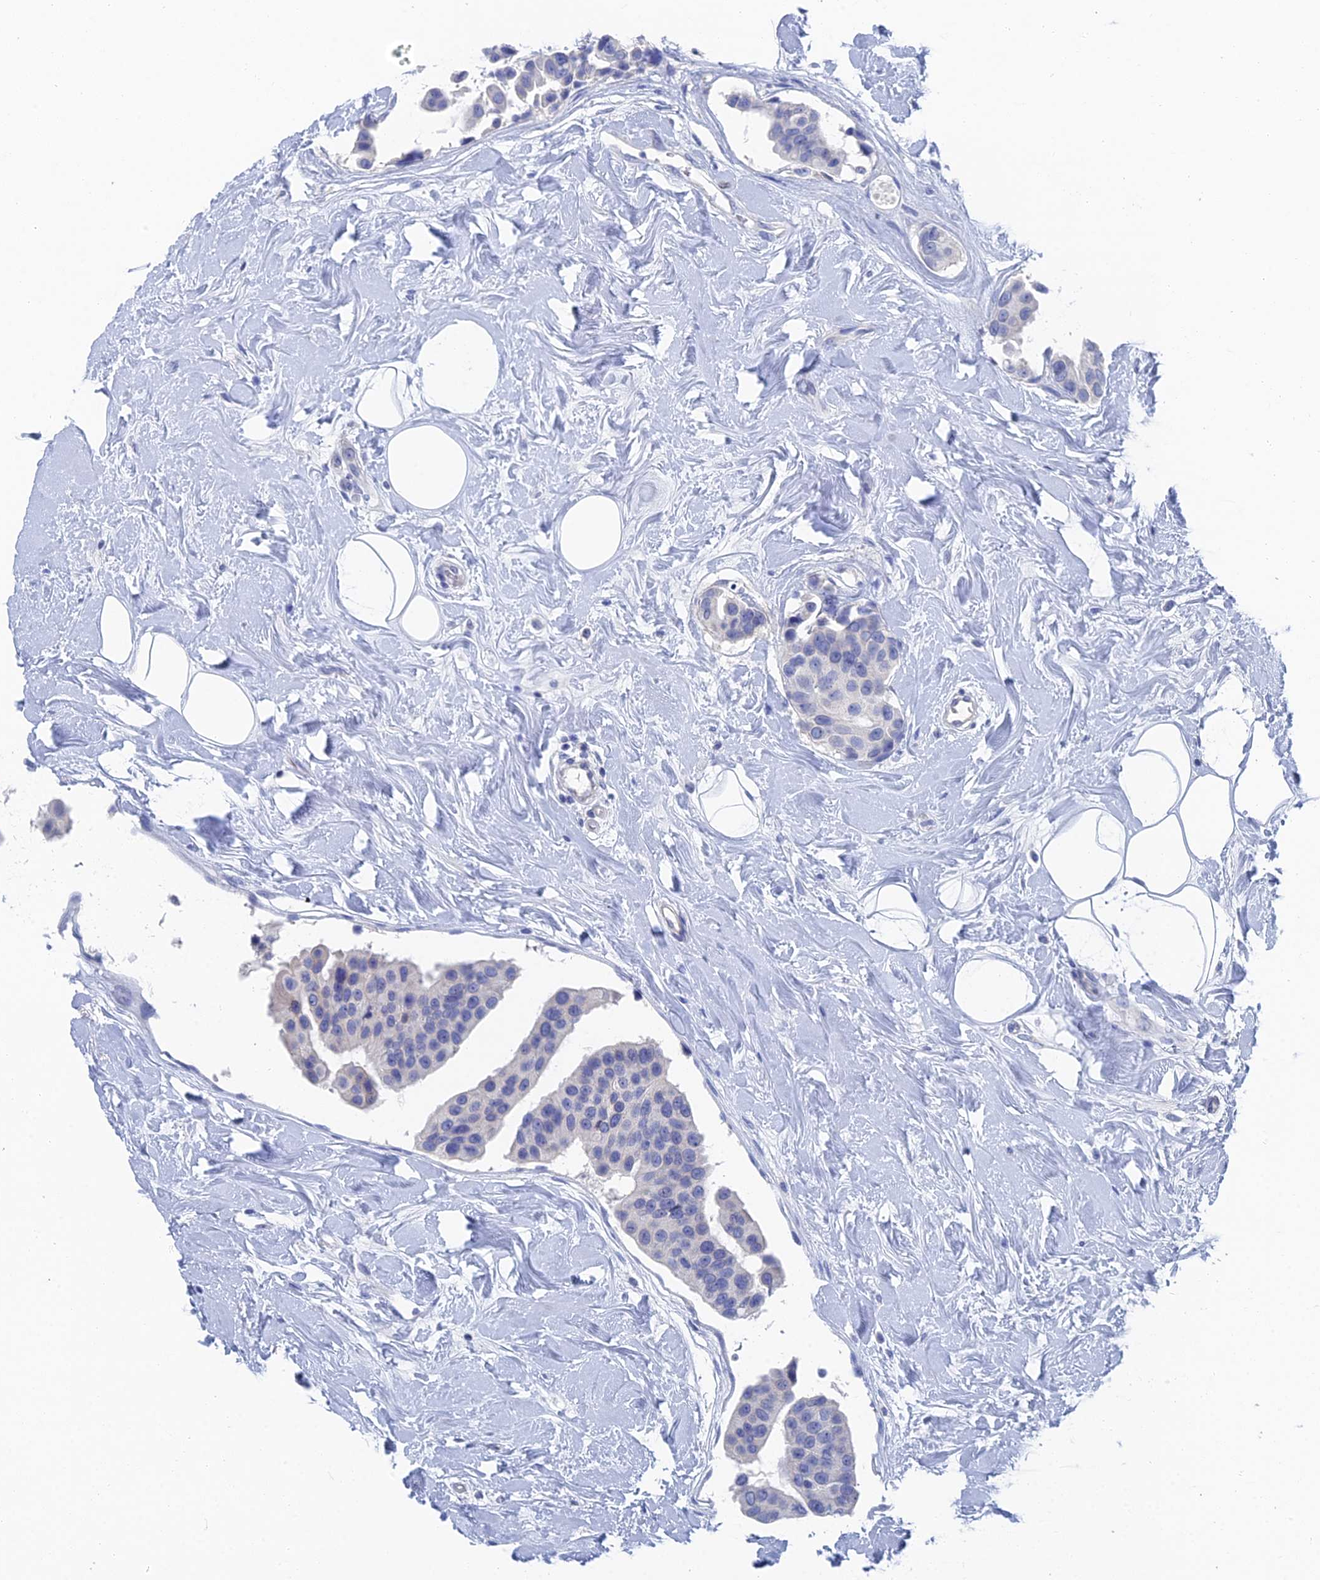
{"staining": {"intensity": "negative", "quantity": "none", "location": "none"}, "tissue": "breast cancer", "cell_type": "Tumor cells", "image_type": "cancer", "snomed": [{"axis": "morphology", "description": "Normal tissue, NOS"}, {"axis": "morphology", "description": "Duct carcinoma"}, {"axis": "topography", "description": "Breast"}], "caption": "DAB (3,3'-diaminobenzidine) immunohistochemical staining of breast intraductal carcinoma displays no significant positivity in tumor cells.", "gene": "GFAP", "patient": {"sex": "female", "age": 39}}